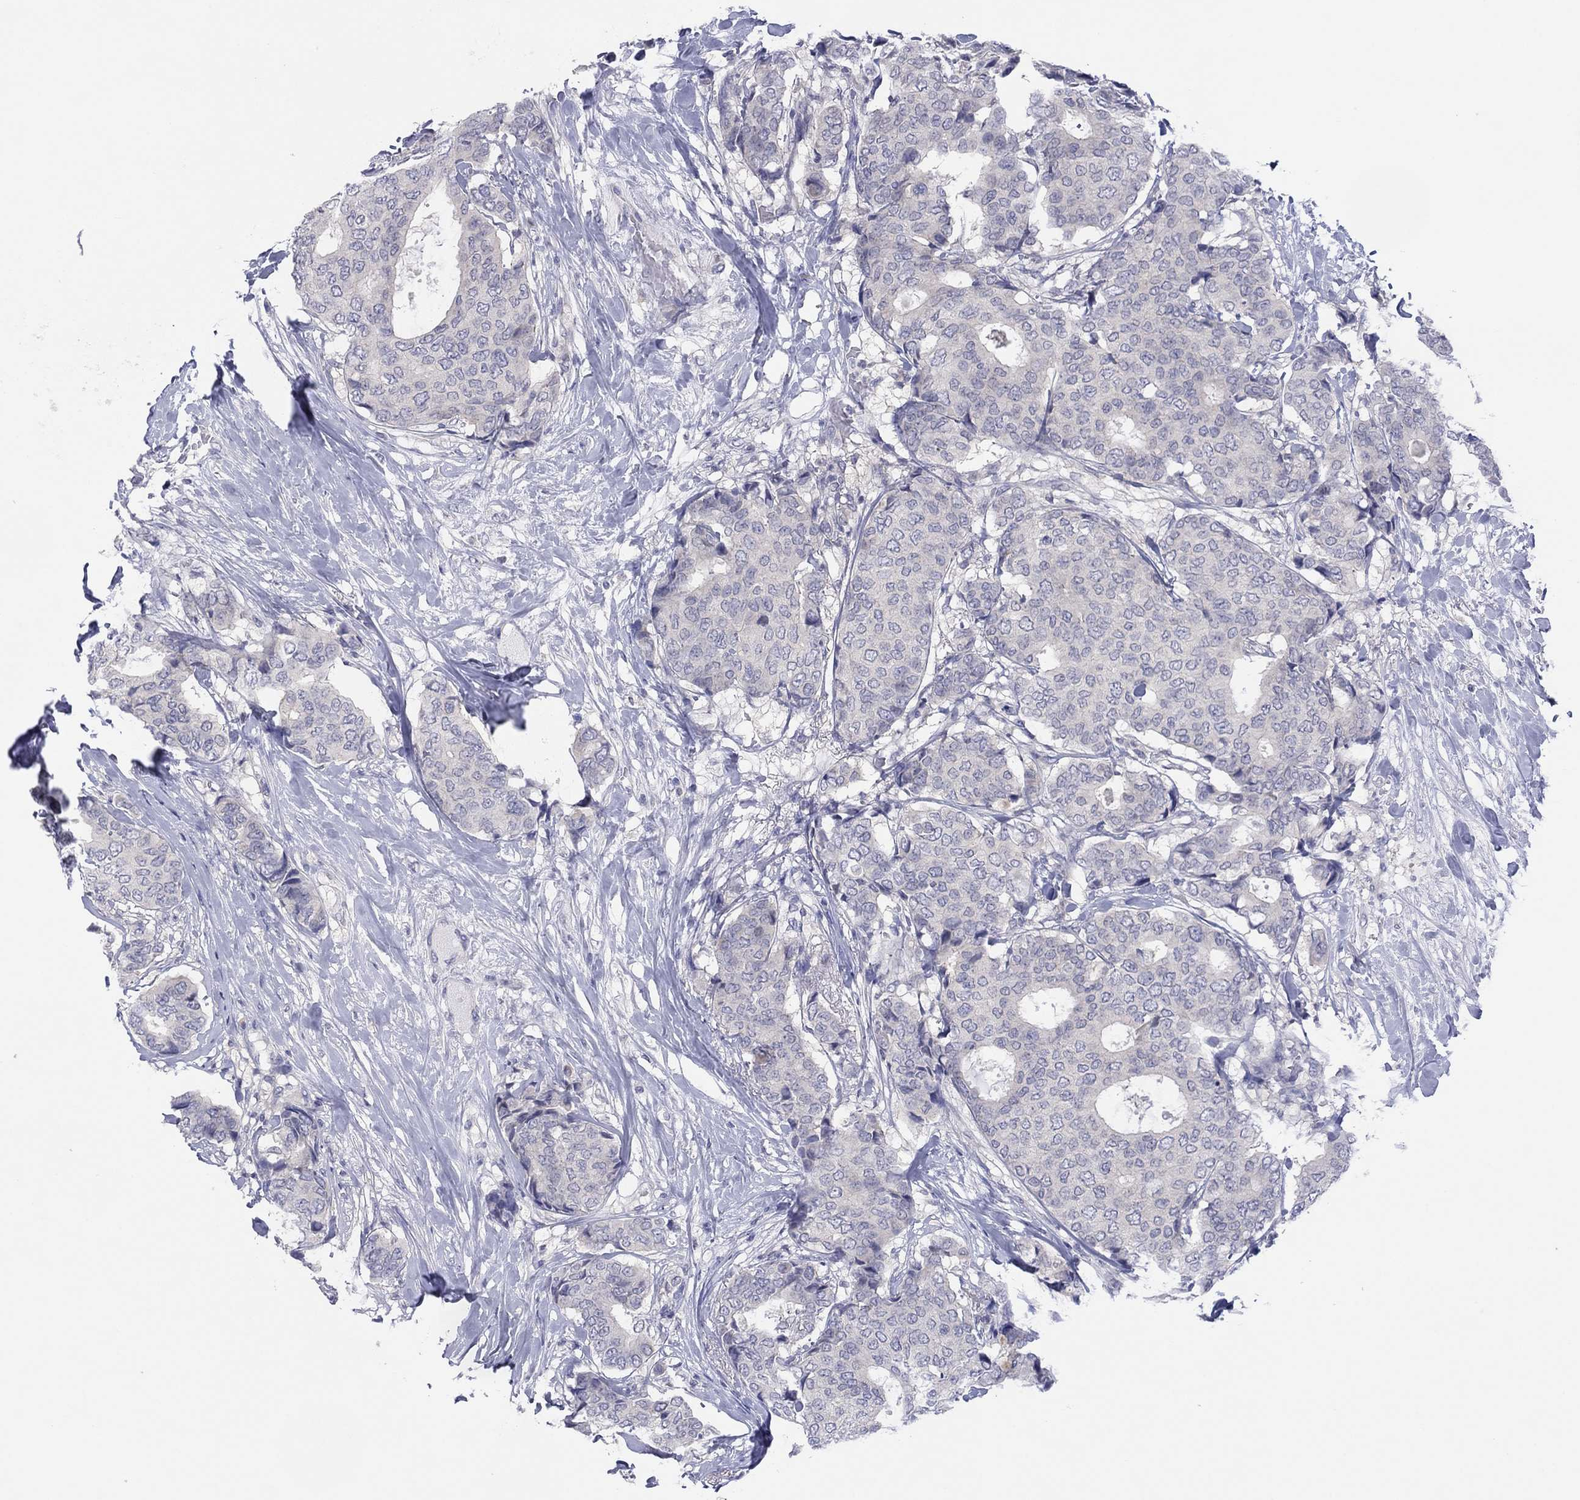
{"staining": {"intensity": "negative", "quantity": "none", "location": "none"}, "tissue": "breast cancer", "cell_type": "Tumor cells", "image_type": "cancer", "snomed": [{"axis": "morphology", "description": "Duct carcinoma"}, {"axis": "topography", "description": "Breast"}], "caption": "A high-resolution histopathology image shows immunohistochemistry (IHC) staining of breast cancer (infiltrating ductal carcinoma), which demonstrates no significant staining in tumor cells.", "gene": "CYP2B6", "patient": {"sex": "female", "age": 75}}